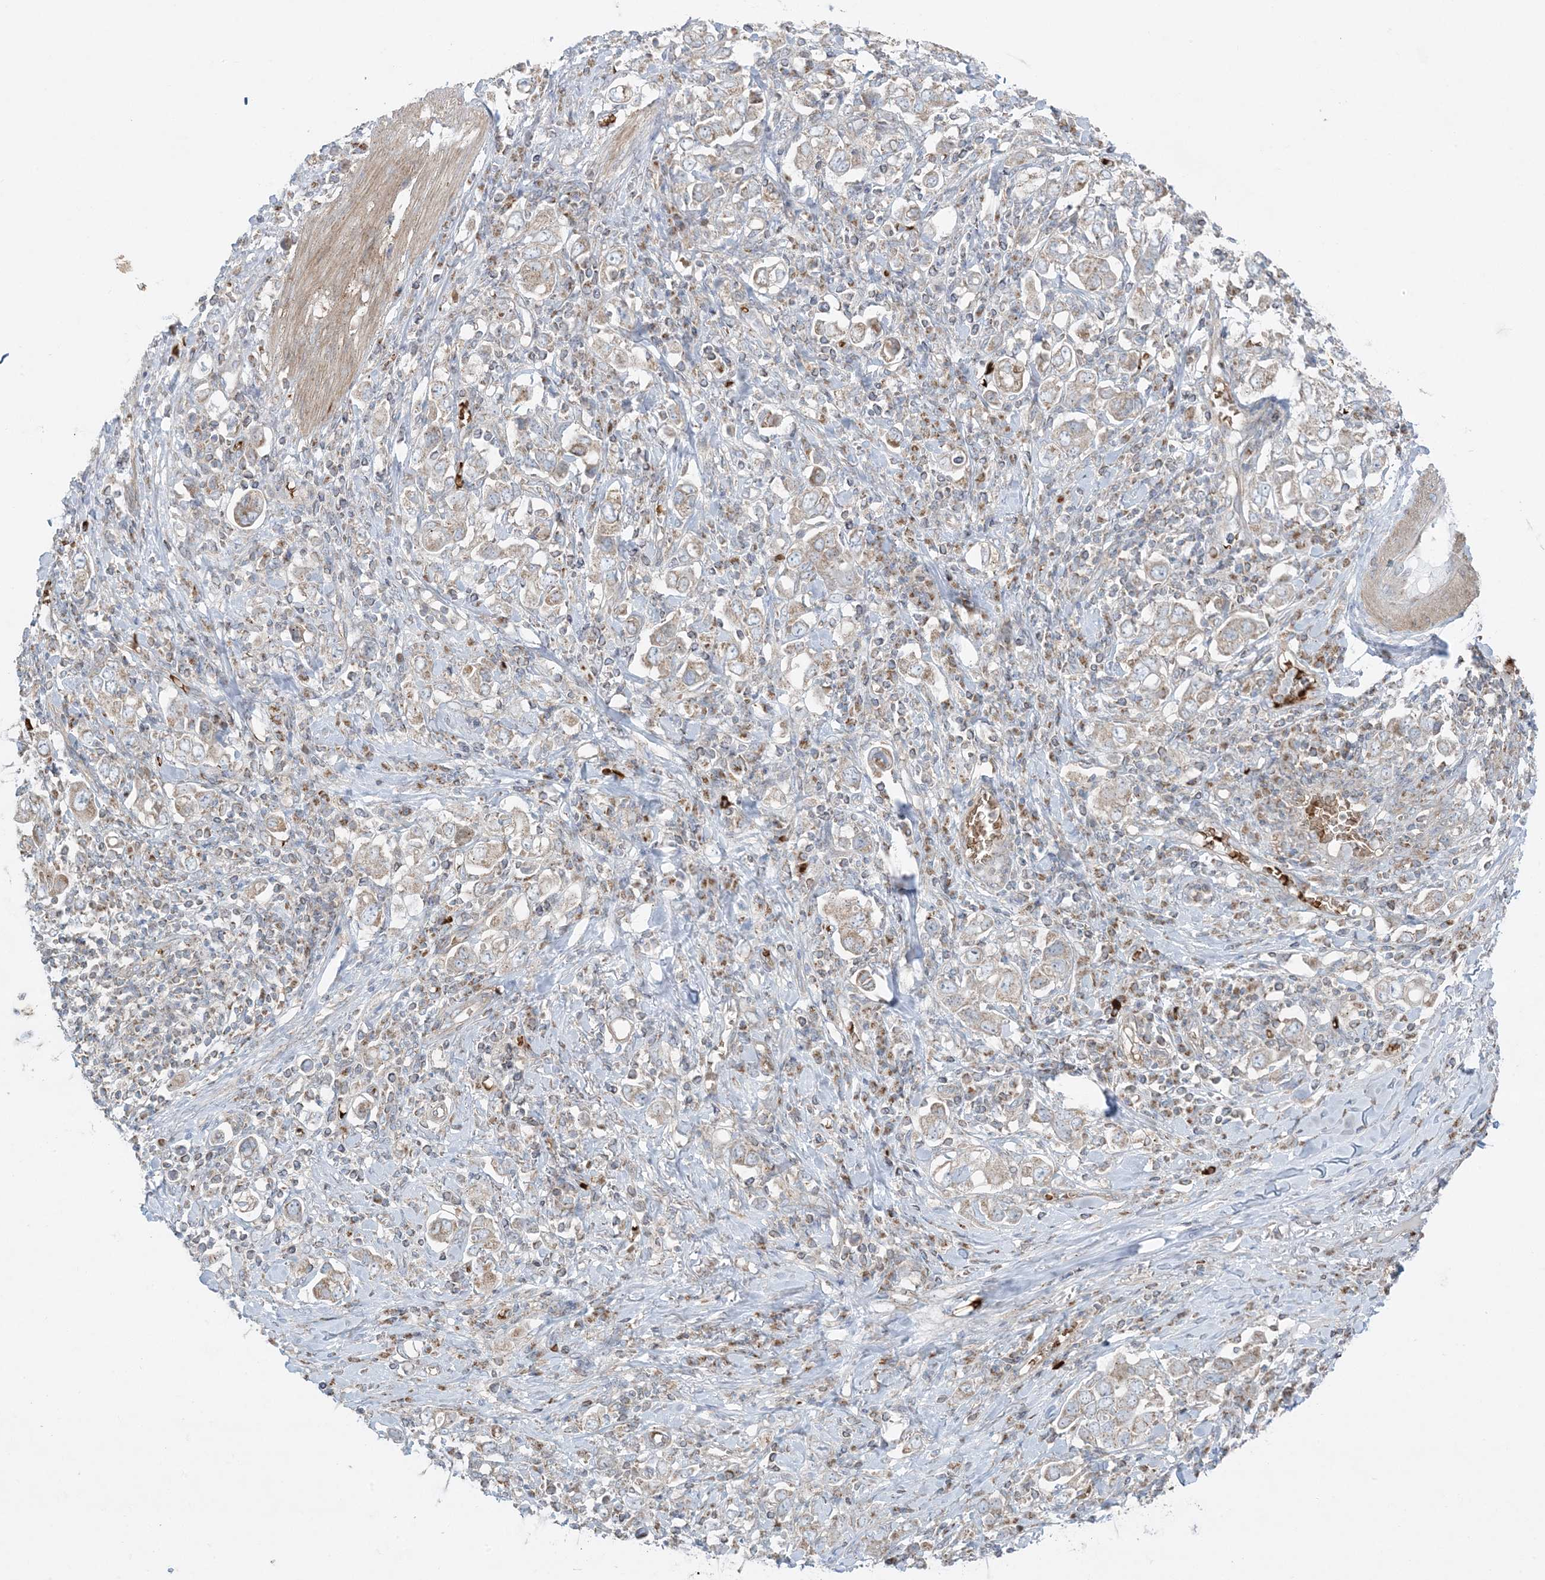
{"staining": {"intensity": "weak", "quantity": ">75%", "location": "cytoplasmic/membranous"}, "tissue": "stomach cancer", "cell_type": "Tumor cells", "image_type": "cancer", "snomed": [{"axis": "morphology", "description": "Adenocarcinoma, NOS"}, {"axis": "topography", "description": "Stomach, upper"}], "caption": "A brown stain shows weak cytoplasmic/membranous positivity of a protein in human stomach adenocarcinoma tumor cells. (Brightfield microscopy of DAB IHC at high magnification).", "gene": "PIK3R4", "patient": {"sex": "male", "age": 62}}